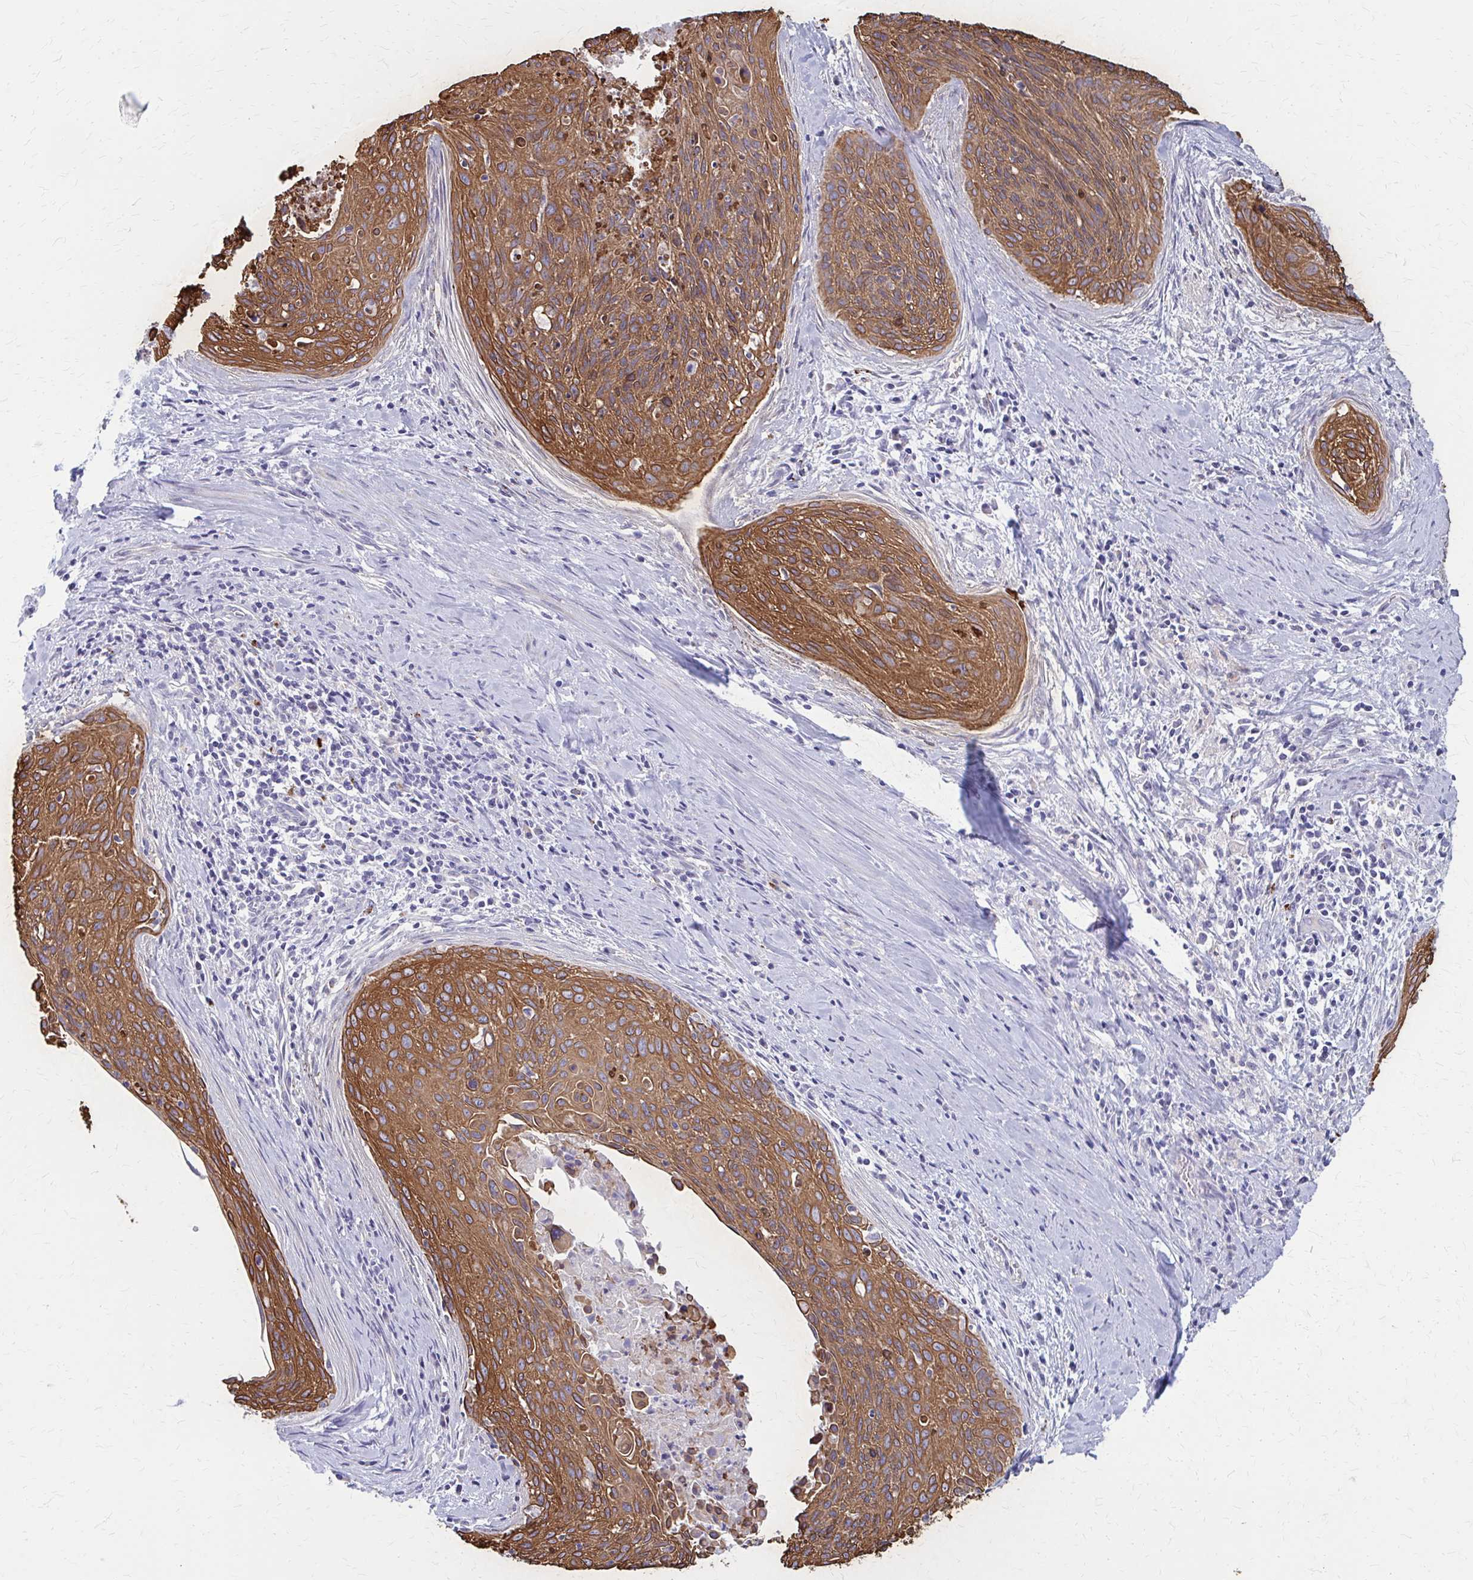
{"staining": {"intensity": "strong", "quantity": ">75%", "location": "cytoplasmic/membranous"}, "tissue": "cervical cancer", "cell_type": "Tumor cells", "image_type": "cancer", "snomed": [{"axis": "morphology", "description": "Squamous cell carcinoma, NOS"}, {"axis": "topography", "description": "Cervix"}], "caption": "The photomicrograph exhibits staining of cervical cancer, revealing strong cytoplasmic/membranous protein positivity (brown color) within tumor cells.", "gene": "GLYATL2", "patient": {"sex": "female", "age": 55}}